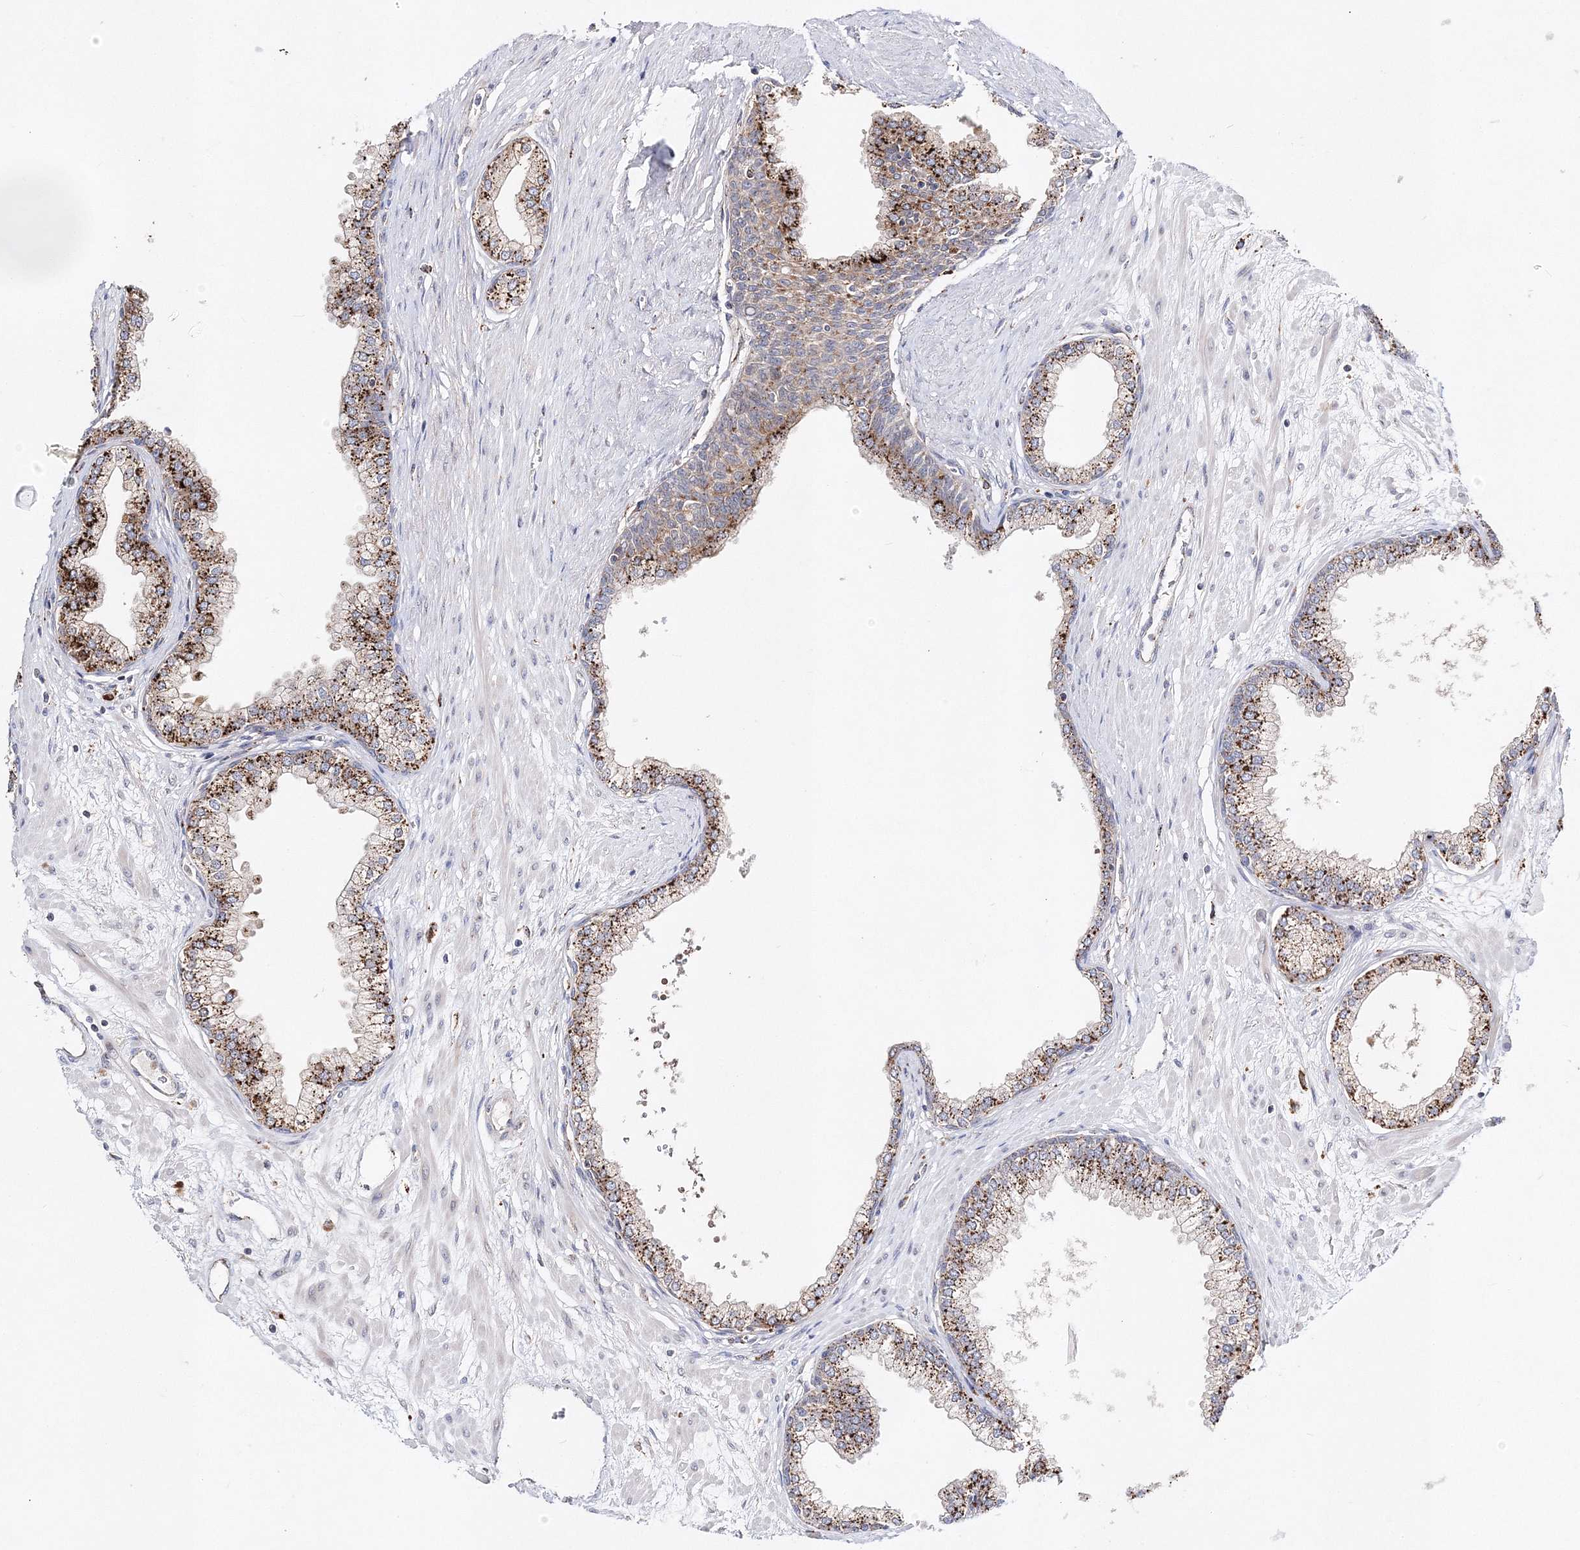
{"staining": {"intensity": "strong", "quantity": ">75%", "location": "cytoplasmic/membranous"}, "tissue": "prostate", "cell_type": "Glandular cells", "image_type": "normal", "snomed": [{"axis": "morphology", "description": "Normal tissue, NOS"}, {"axis": "morphology", "description": "Urothelial carcinoma, Low grade"}, {"axis": "topography", "description": "Urinary bladder"}, {"axis": "topography", "description": "Prostate"}], "caption": "Brown immunohistochemical staining in benign prostate exhibits strong cytoplasmic/membranous positivity in approximately >75% of glandular cells.", "gene": "C3orf38", "patient": {"sex": "male", "age": 60}}